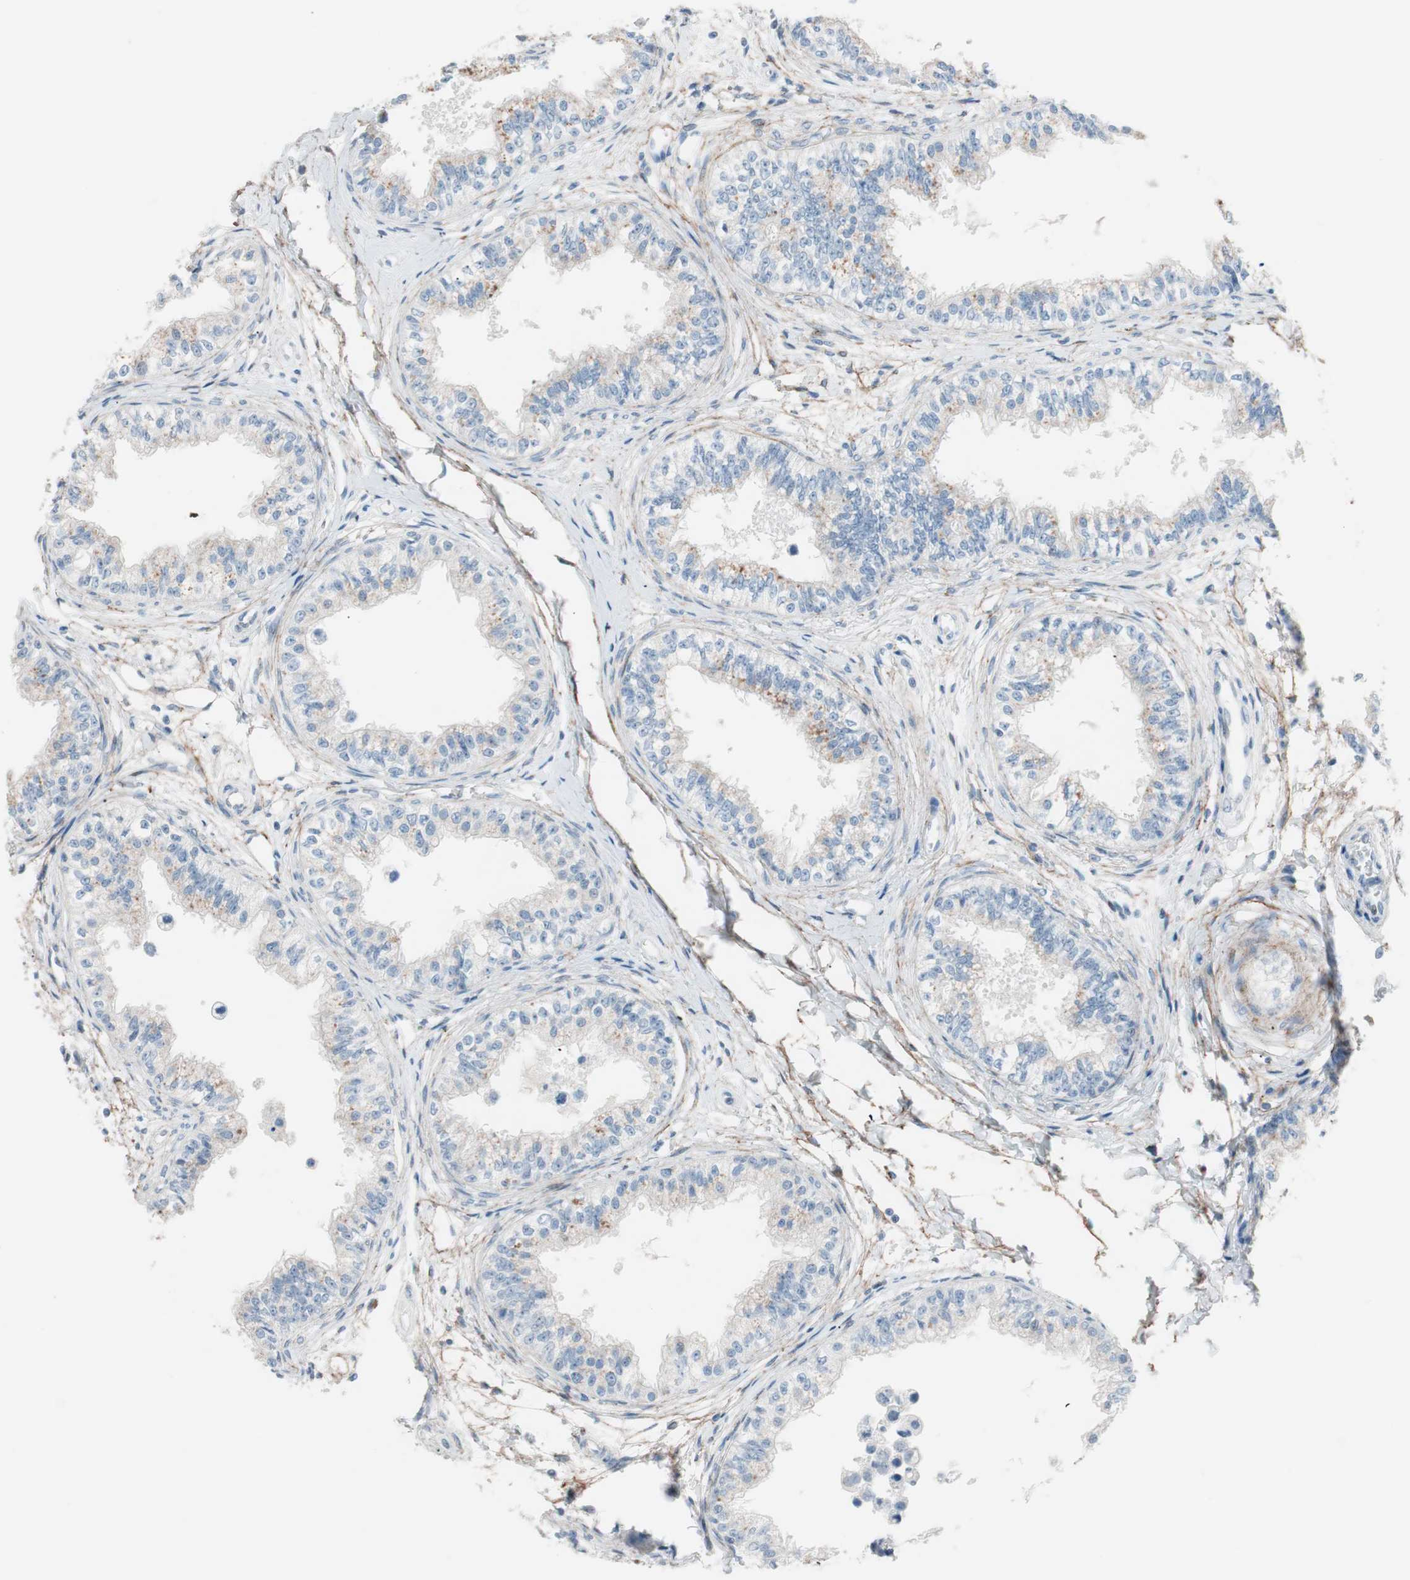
{"staining": {"intensity": "negative", "quantity": "none", "location": "none"}, "tissue": "epididymis", "cell_type": "Glandular cells", "image_type": "normal", "snomed": [{"axis": "morphology", "description": "Normal tissue, NOS"}, {"axis": "morphology", "description": "Adenocarcinoma, metastatic, NOS"}, {"axis": "topography", "description": "Testis"}, {"axis": "topography", "description": "Epididymis"}], "caption": "This is an immunohistochemistry image of unremarkable human epididymis. There is no expression in glandular cells.", "gene": "FOSL1", "patient": {"sex": "male", "age": 26}}